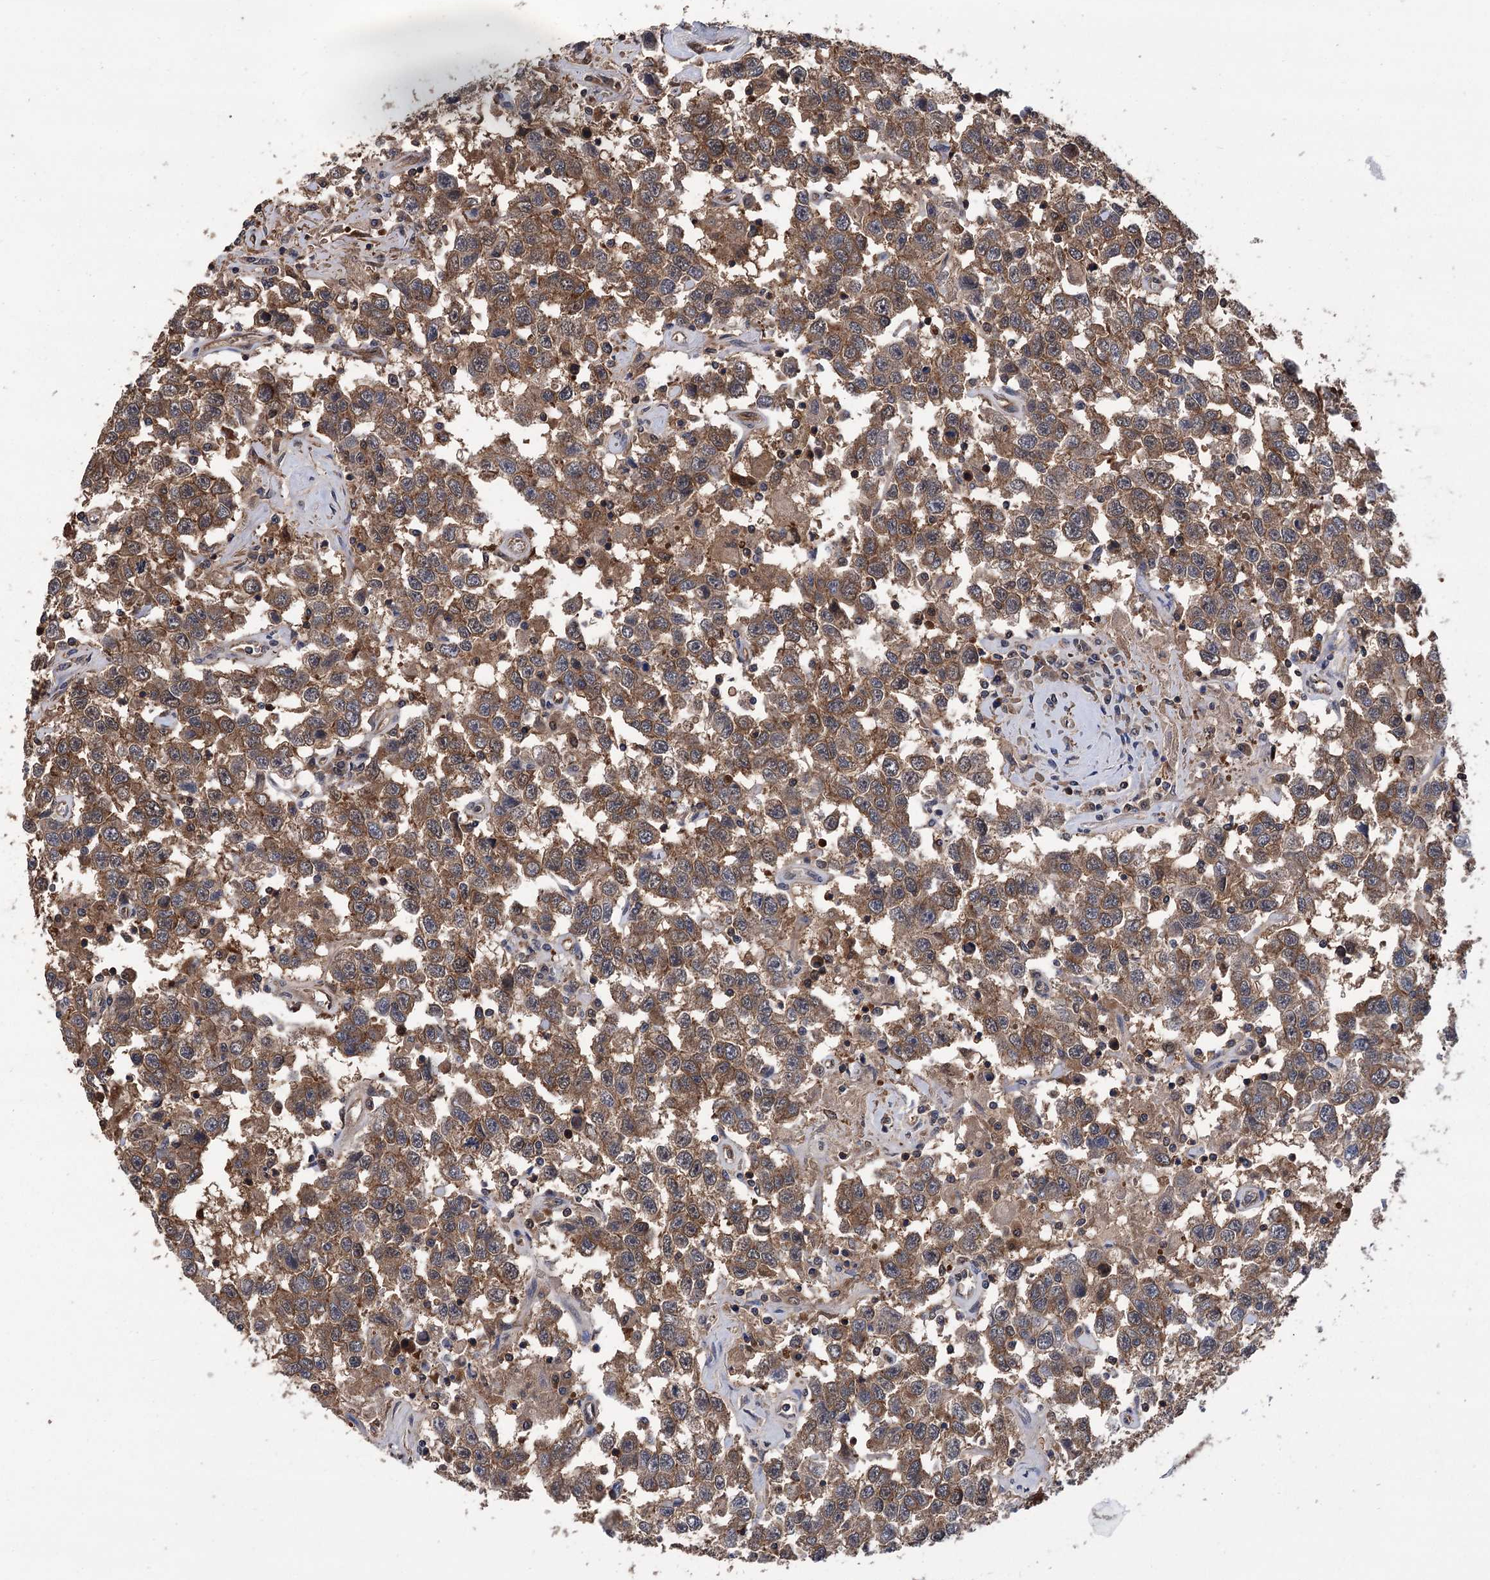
{"staining": {"intensity": "moderate", "quantity": ">75%", "location": "cytoplasmic/membranous"}, "tissue": "testis cancer", "cell_type": "Tumor cells", "image_type": "cancer", "snomed": [{"axis": "morphology", "description": "Seminoma, NOS"}, {"axis": "topography", "description": "Testis"}], "caption": "Protein expression analysis of human seminoma (testis) reveals moderate cytoplasmic/membranous staining in about >75% of tumor cells. (Brightfield microscopy of DAB IHC at high magnification).", "gene": "DPP3", "patient": {"sex": "male", "age": 41}}